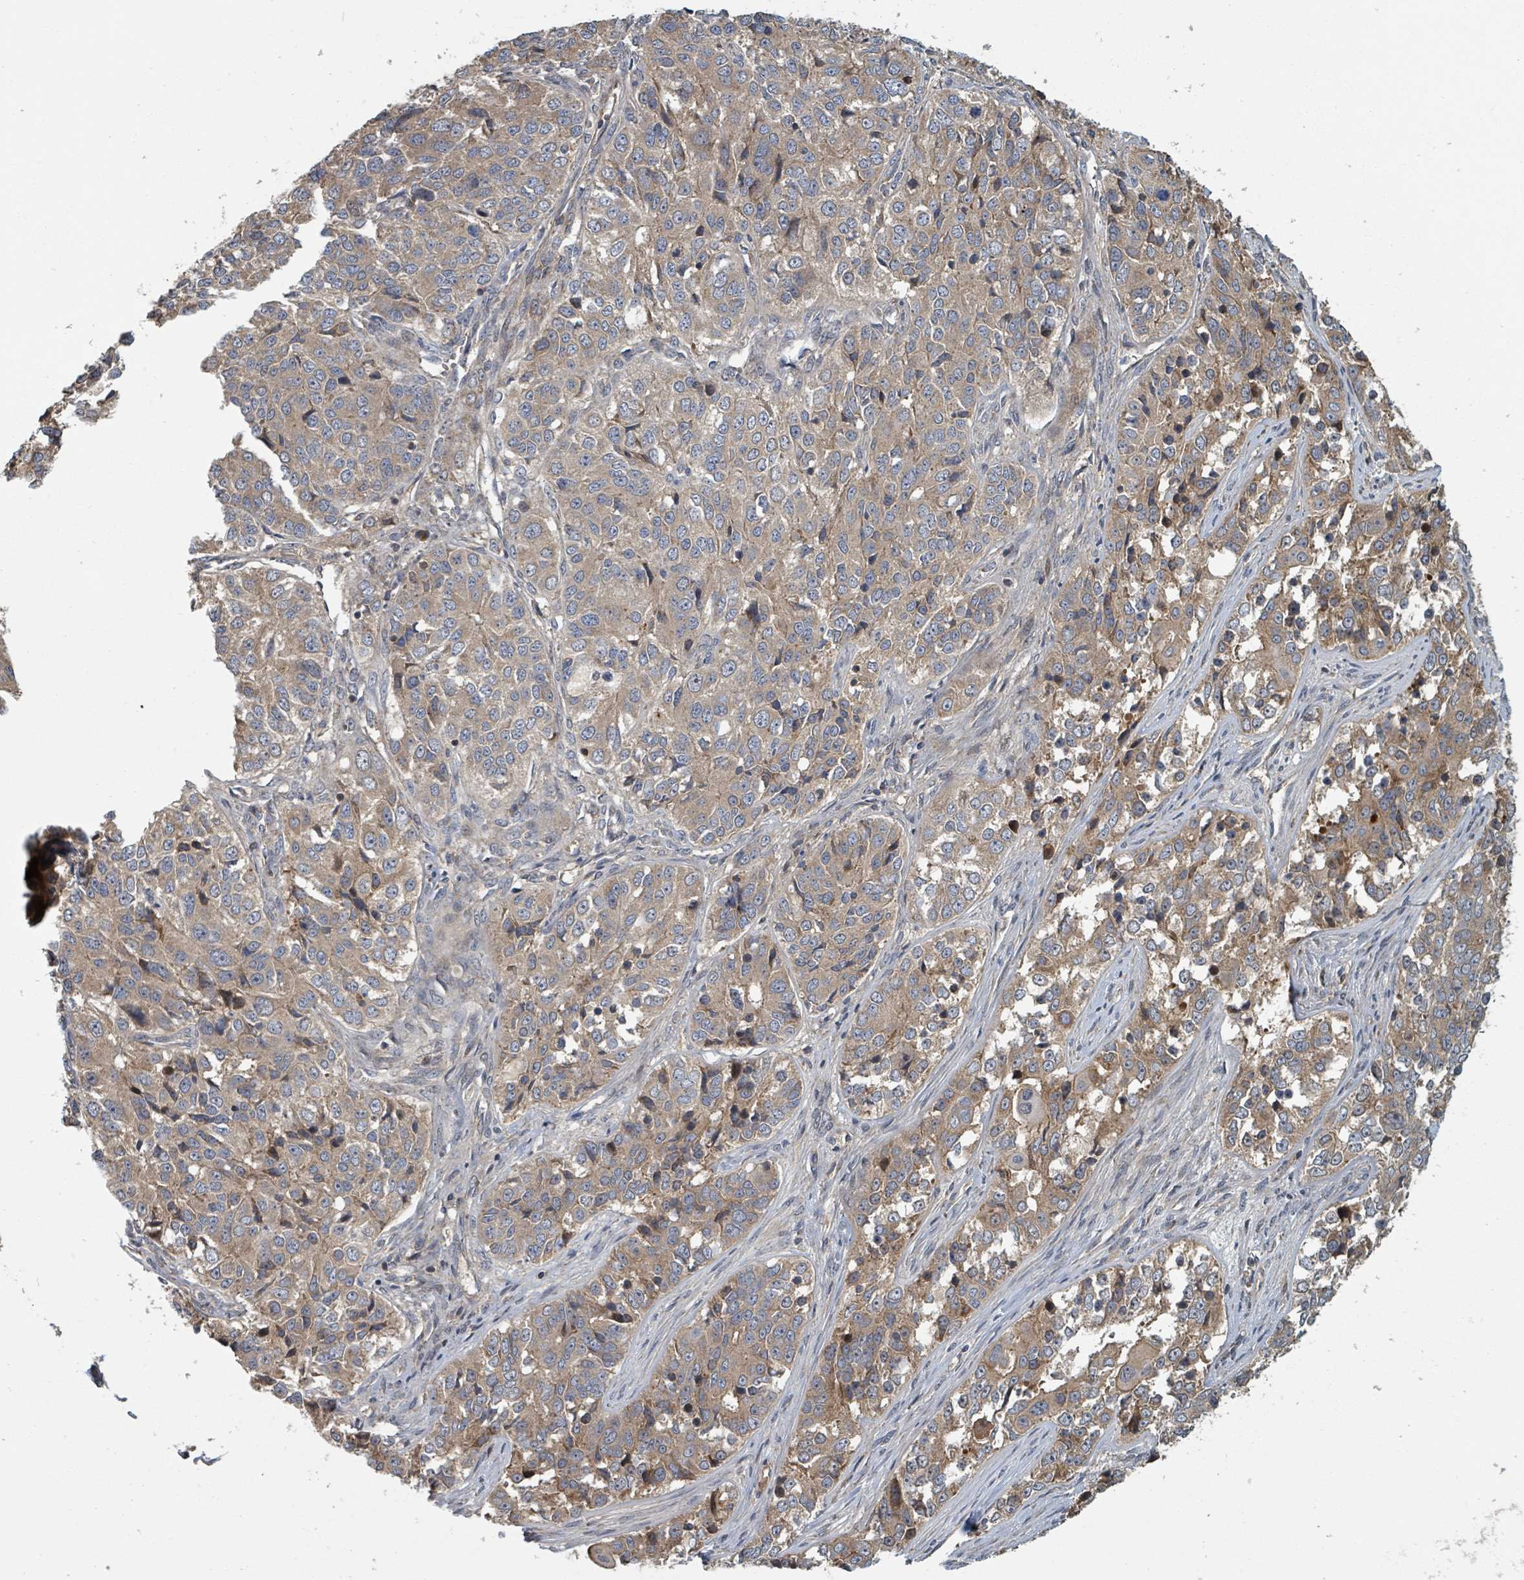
{"staining": {"intensity": "weak", "quantity": "25%-75%", "location": "cytoplasmic/membranous"}, "tissue": "ovarian cancer", "cell_type": "Tumor cells", "image_type": "cancer", "snomed": [{"axis": "morphology", "description": "Carcinoma, endometroid"}, {"axis": "topography", "description": "Ovary"}], "caption": "DAB immunohistochemical staining of human endometroid carcinoma (ovarian) shows weak cytoplasmic/membranous protein positivity in about 25%-75% of tumor cells.", "gene": "DPM1", "patient": {"sex": "female", "age": 51}}